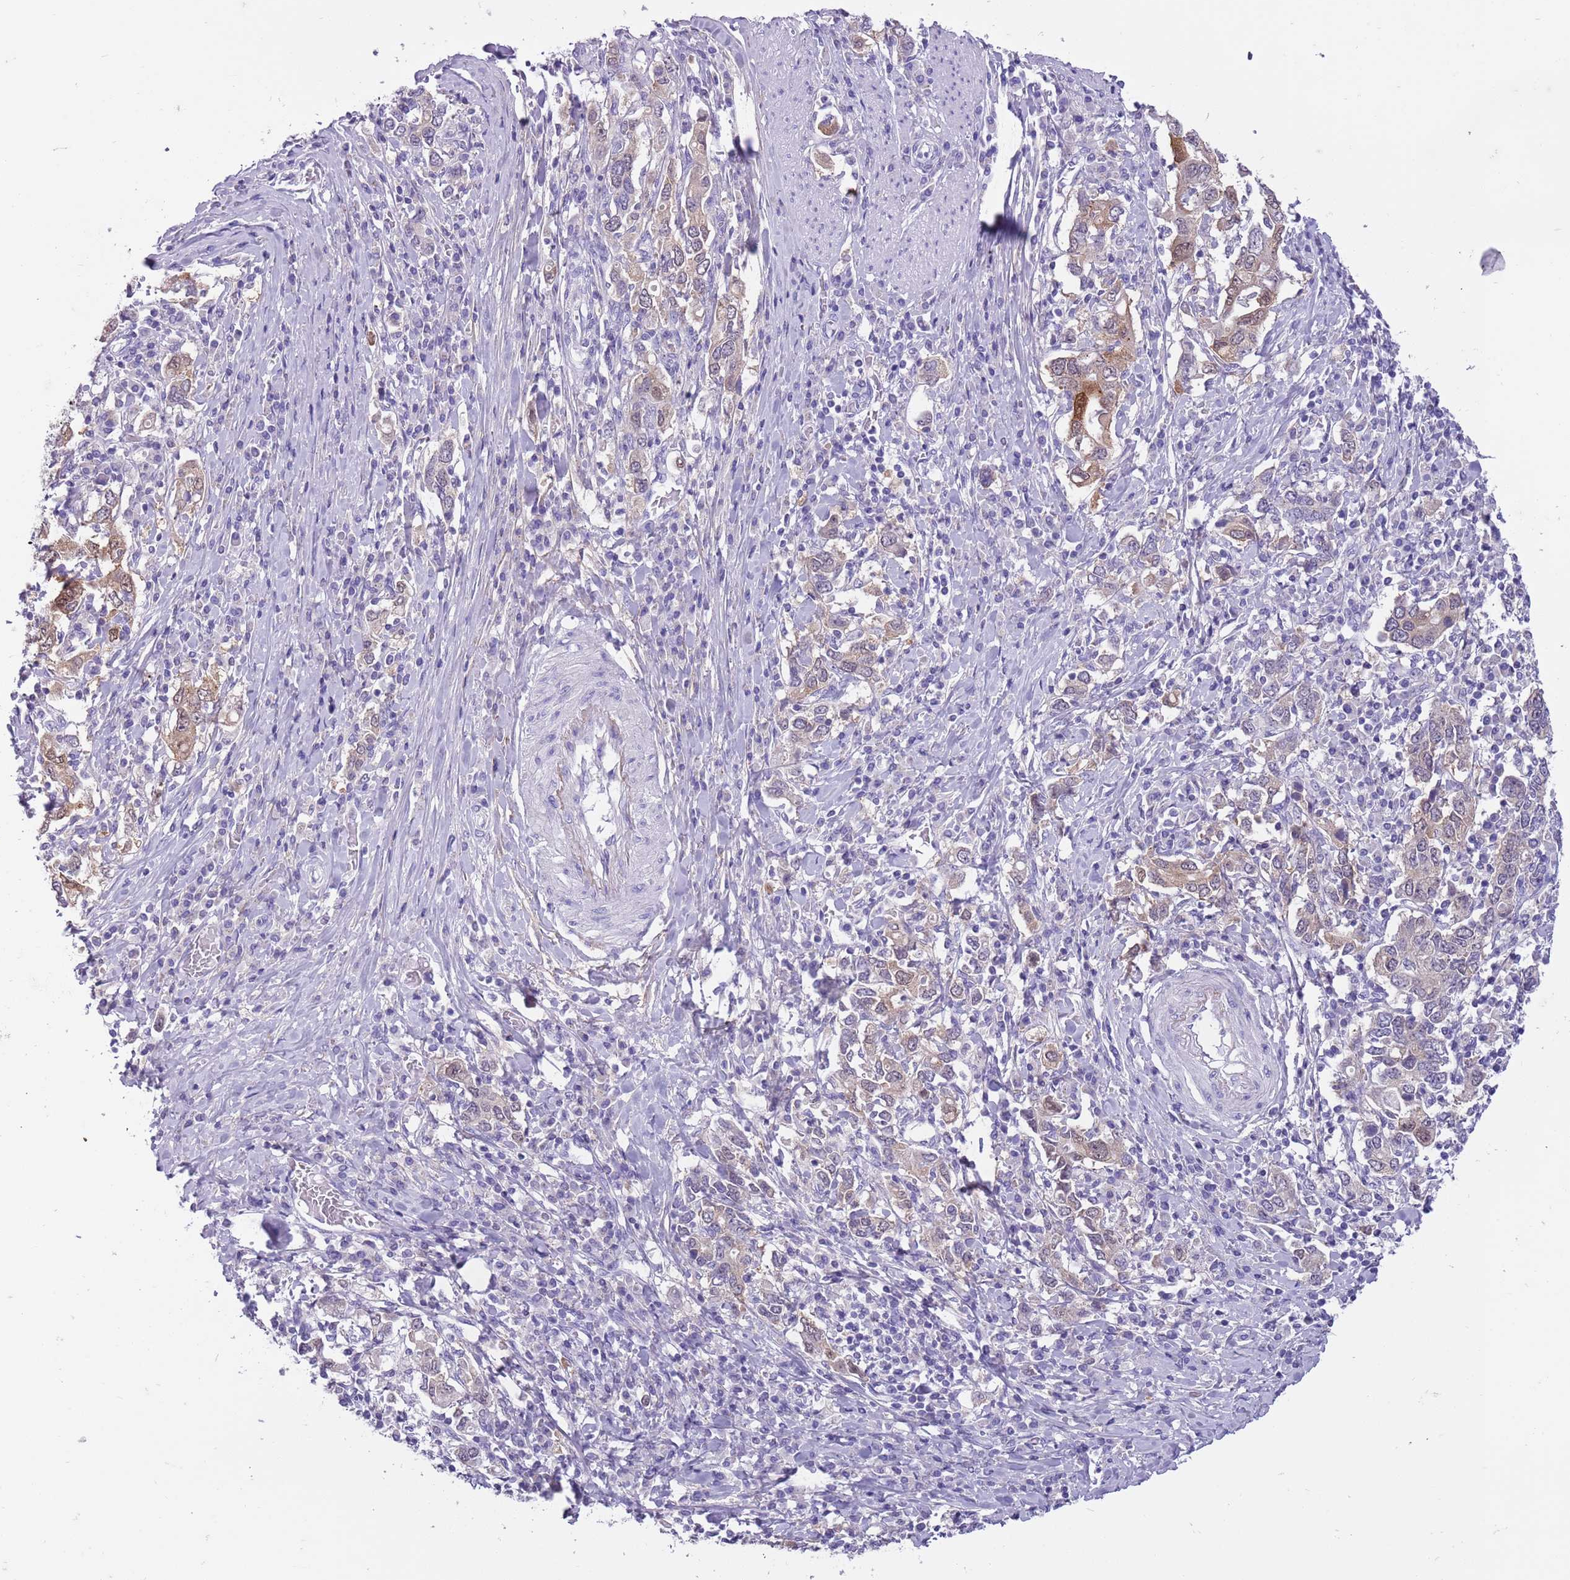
{"staining": {"intensity": "moderate", "quantity": "<25%", "location": "cytoplasmic/membranous,nuclear"}, "tissue": "stomach cancer", "cell_type": "Tumor cells", "image_type": "cancer", "snomed": [{"axis": "morphology", "description": "Adenocarcinoma, NOS"}, {"axis": "topography", "description": "Stomach, upper"}, {"axis": "topography", "description": "Stomach"}], "caption": "Stomach adenocarcinoma stained with a protein marker reveals moderate staining in tumor cells.", "gene": "PFKFB2", "patient": {"sex": "male", "age": 62}}